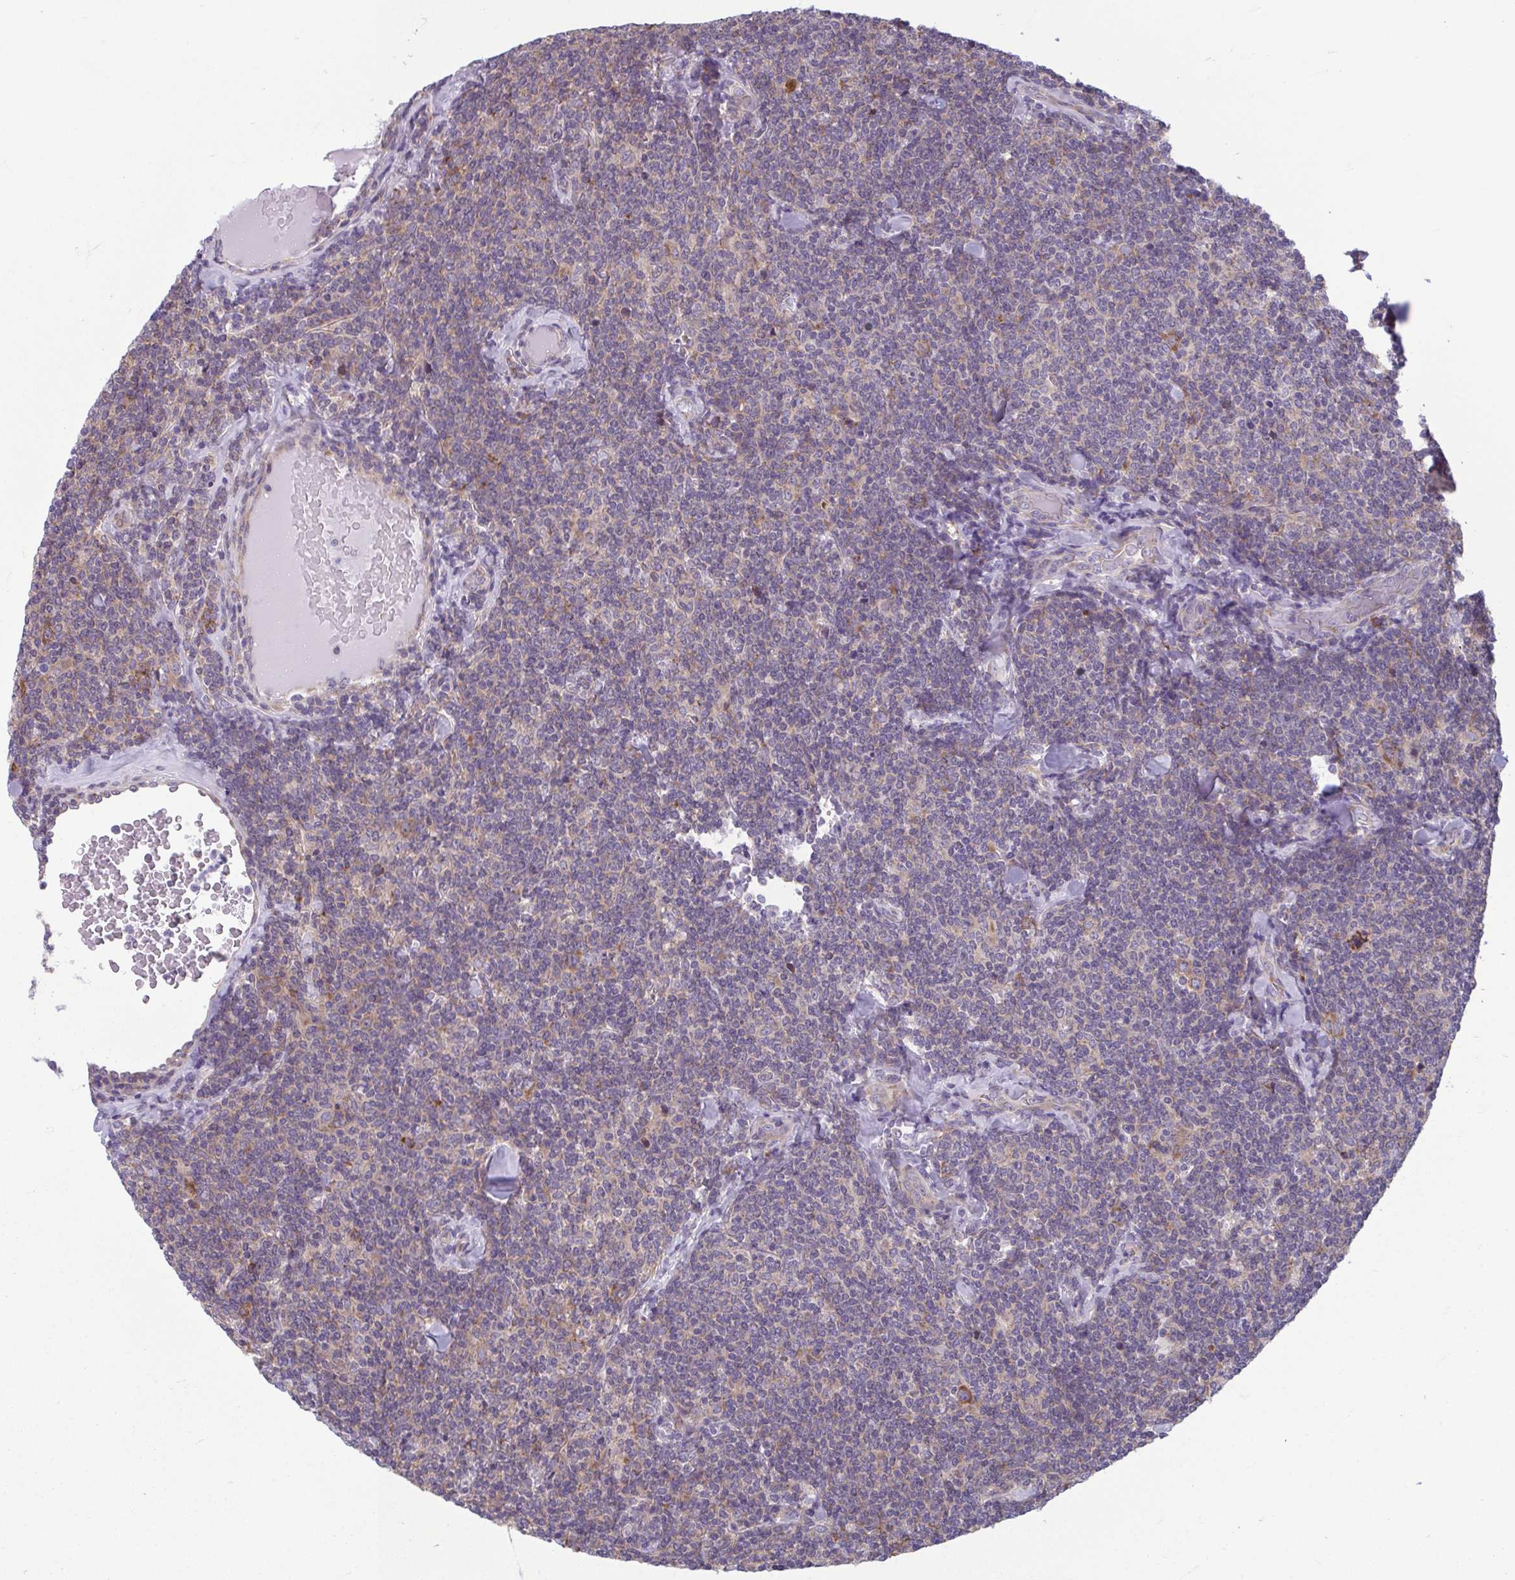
{"staining": {"intensity": "negative", "quantity": "none", "location": "none"}, "tissue": "lymphoma", "cell_type": "Tumor cells", "image_type": "cancer", "snomed": [{"axis": "morphology", "description": "Malignant lymphoma, non-Hodgkin's type, Low grade"}, {"axis": "topography", "description": "Lymph node"}], "caption": "IHC micrograph of neoplastic tissue: lymphoma stained with DAB (3,3'-diaminobenzidine) displays no significant protein positivity in tumor cells.", "gene": "TMEM108", "patient": {"sex": "female", "age": 56}}